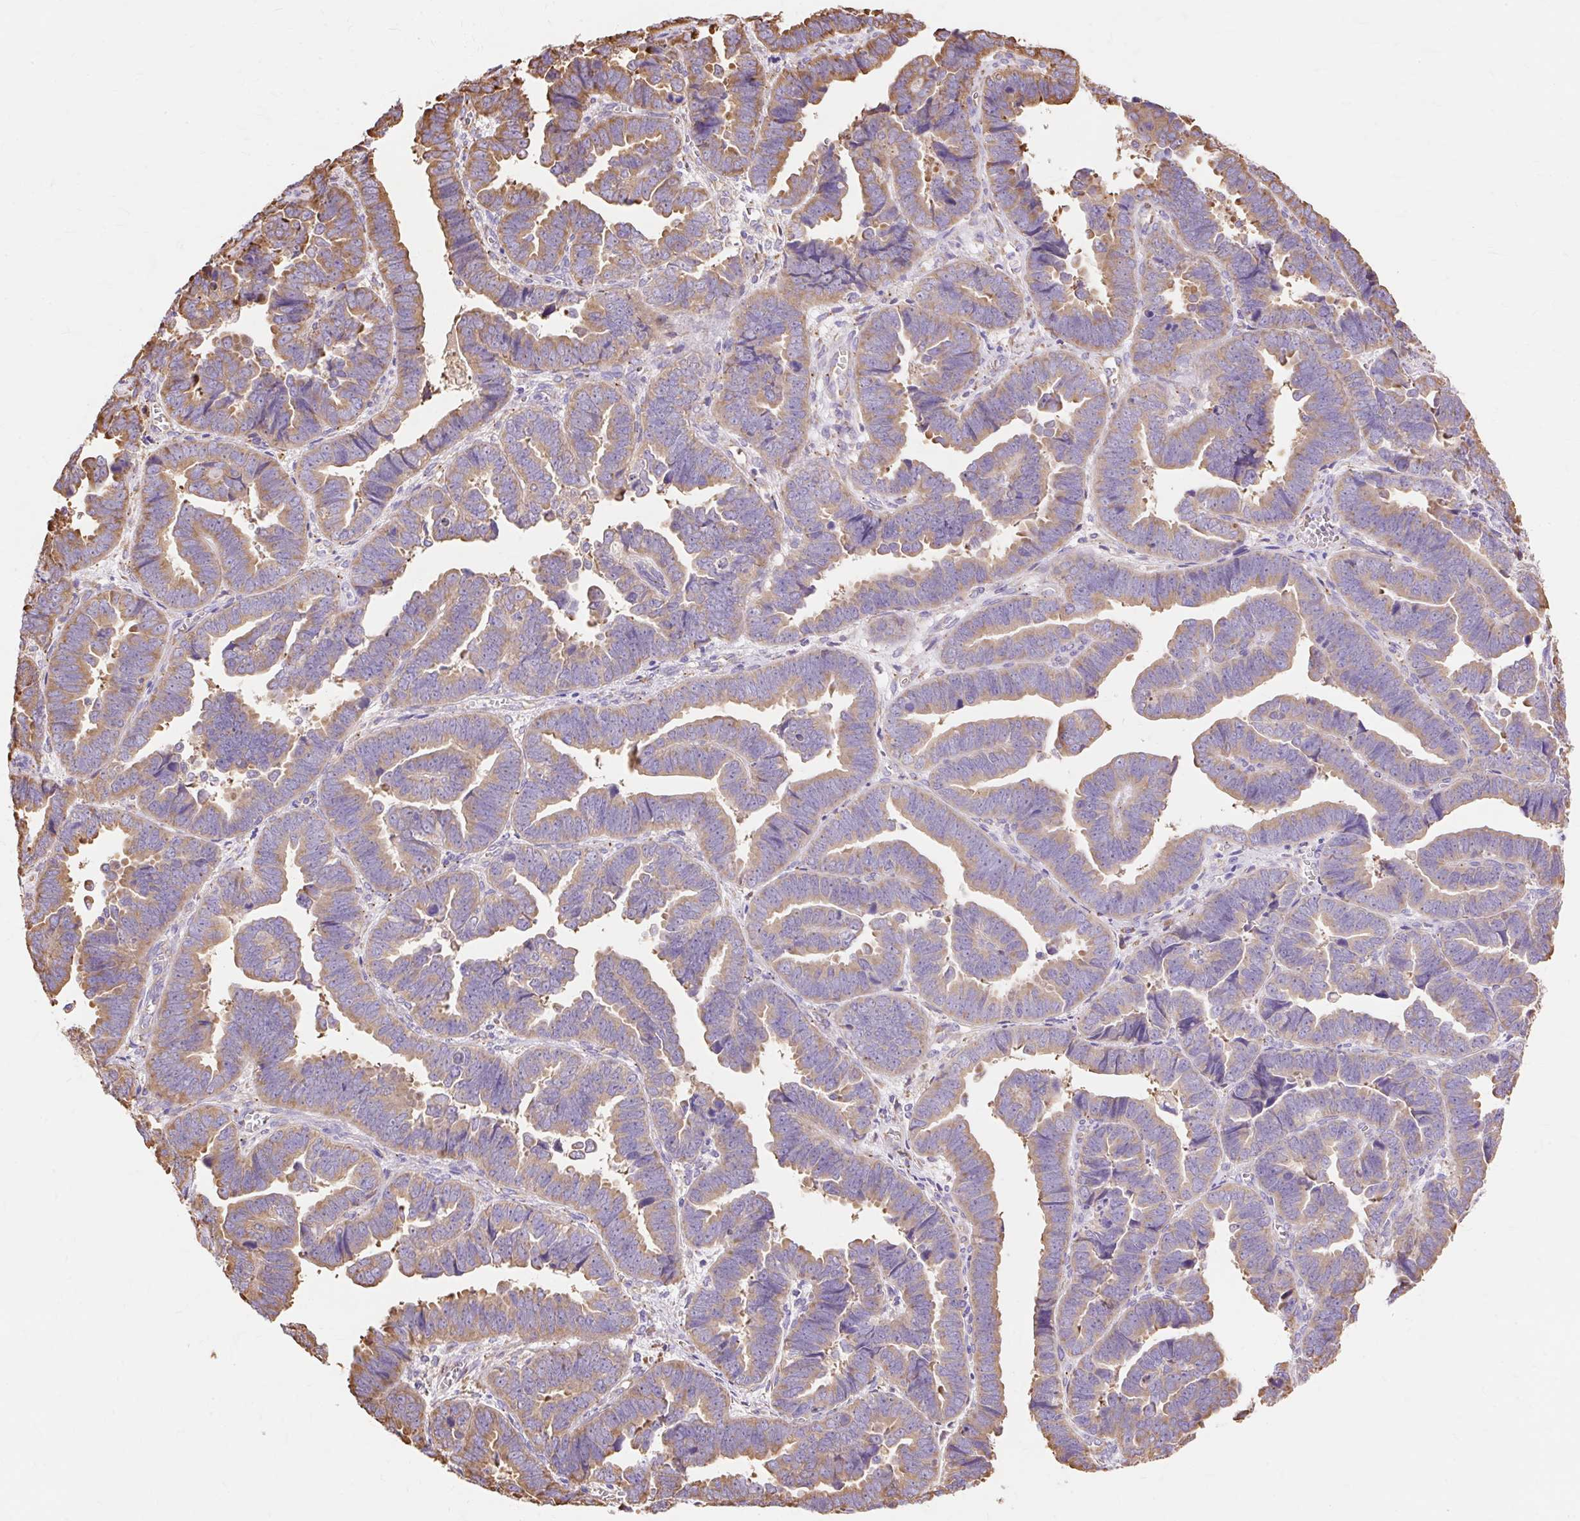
{"staining": {"intensity": "weak", "quantity": ">75%", "location": "cytoplasmic/membranous"}, "tissue": "endometrial cancer", "cell_type": "Tumor cells", "image_type": "cancer", "snomed": [{"axis": "morphology", "description": "Adenocarcinoma, NOS"}, {"axis": "topography", "description": "Endometrium"}], "caption": "Endometrial cancer (adenocarcinoma) stained with immunohistochemistry (IHC) demonstrates weak cytoplasmic/membranous expression in about >75% of tumor cells.", "gene": "RPS17", "patient": {"sex": "female", "age": 75}}